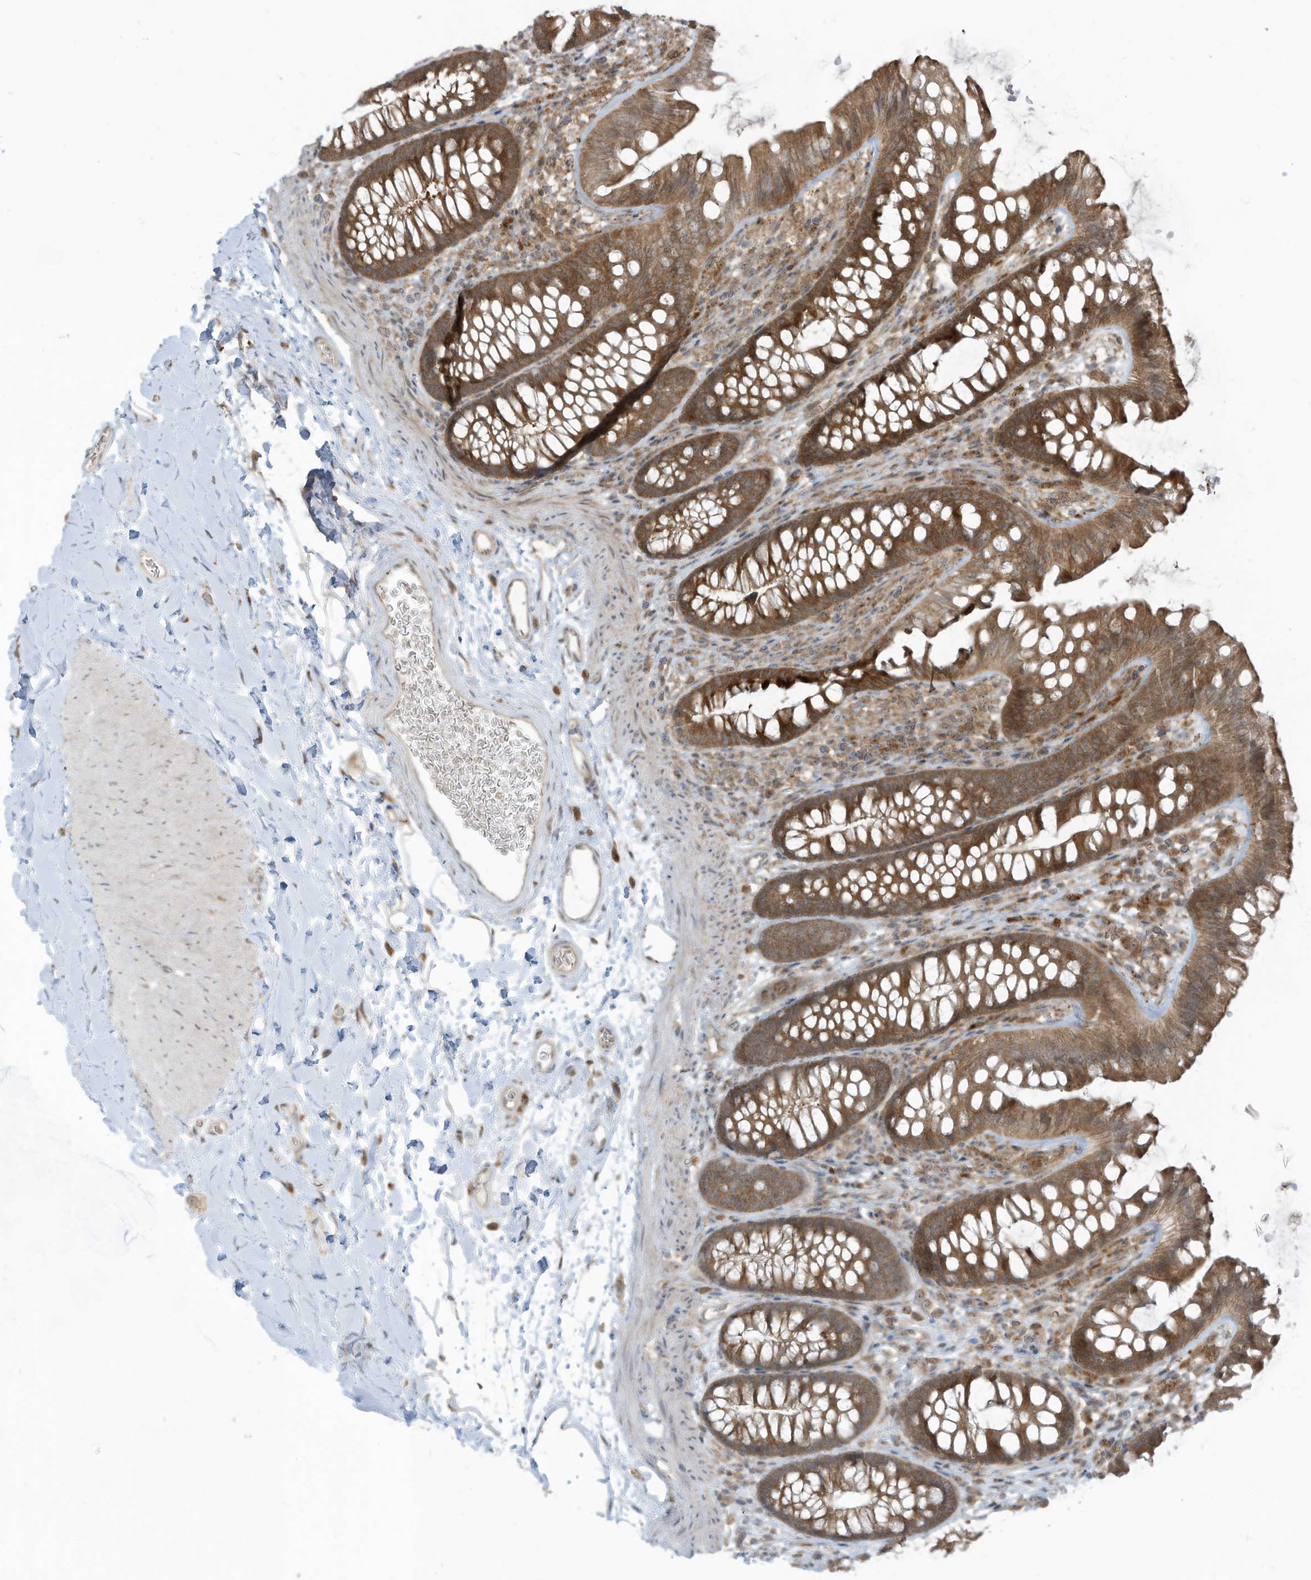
{"staining": {"intensity": "moderate", "quantity": ">75%", "location": "cytoplasmic/membranous"}, "tissue": "colon", "cell_type": "Endothelial cells", "image_type": "normal", "snomed": [{"axis": "morphology", "description": "Normal tissue, NOS"}, {"axis": "topography", "description": "Colon"}], "caption": "Immunohistochemistry (IHC) (DAB (3,3'-diaminobenzidine)) staining of normal colon reveals moderate cytoplasmic/membranous protein staining in about >75% of endothelial cells. (brown staining indicates protein expression, while blue staining denotes nuclei).", "gene": "CARF", "patient": {"sex": "female", "age": 62}}